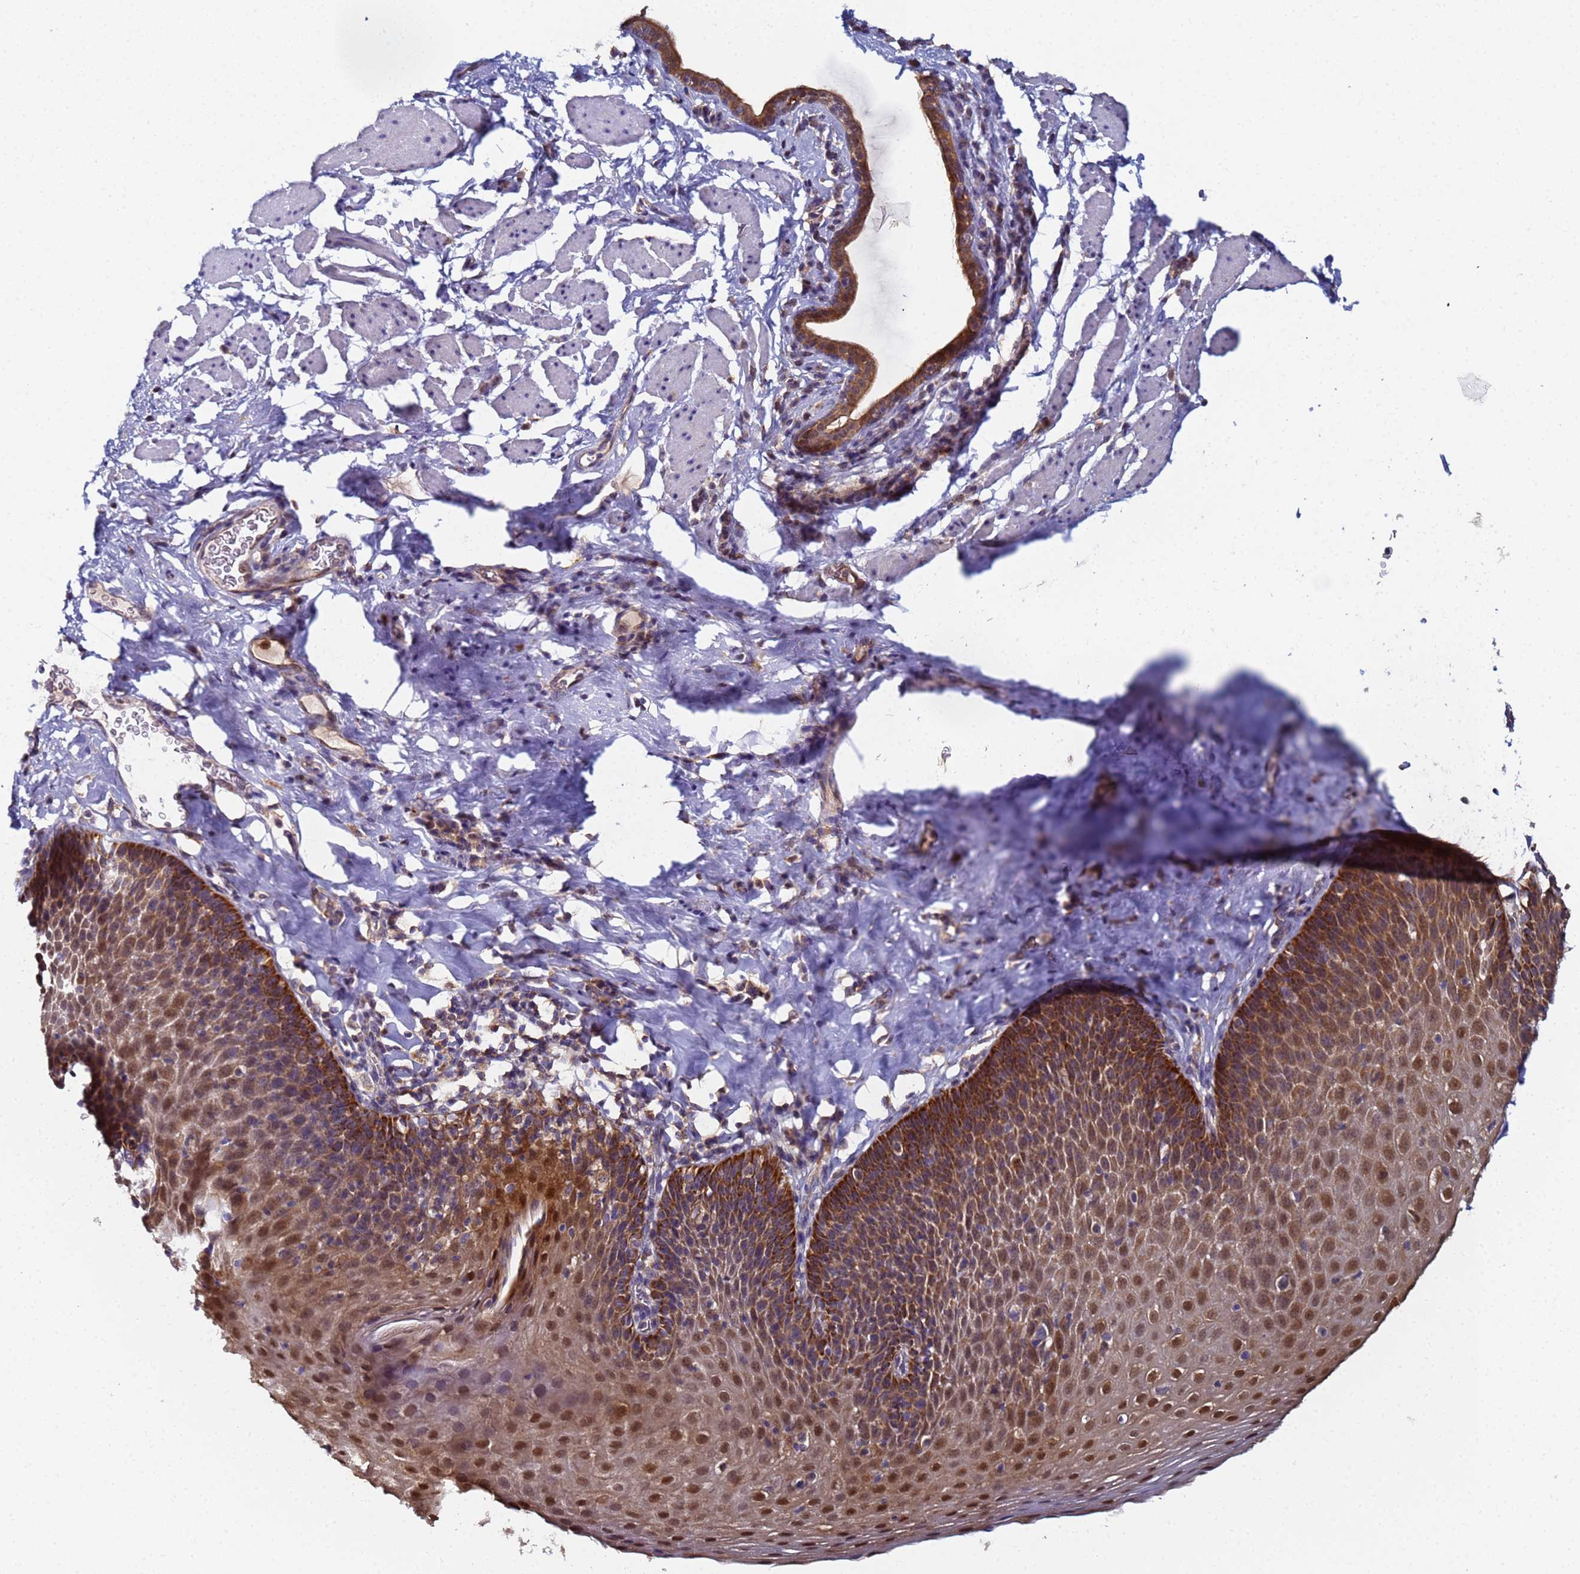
{"staining": {"intensity": "strong", "quantity": ">75%", "location": "cytoplasmic/membranous,nuclear"}, "tissue": "esophagus", "cell_type": "Squamous epithelial cells", "image_type": "normal", "snomed": [{"axis": "morphology", "description": "Normal tissue, NOS"}, {"axis": "topography", "description": "Esophagus"}], "caption": "Esophagus stained for a protein (brown) demonstrates strong cytoplasmic/membranous,nuclear positive expression in about >75% of squamous epithelial cells.", "gene": "CCDC127", "patient": {"sex": "female", "age": 61}}